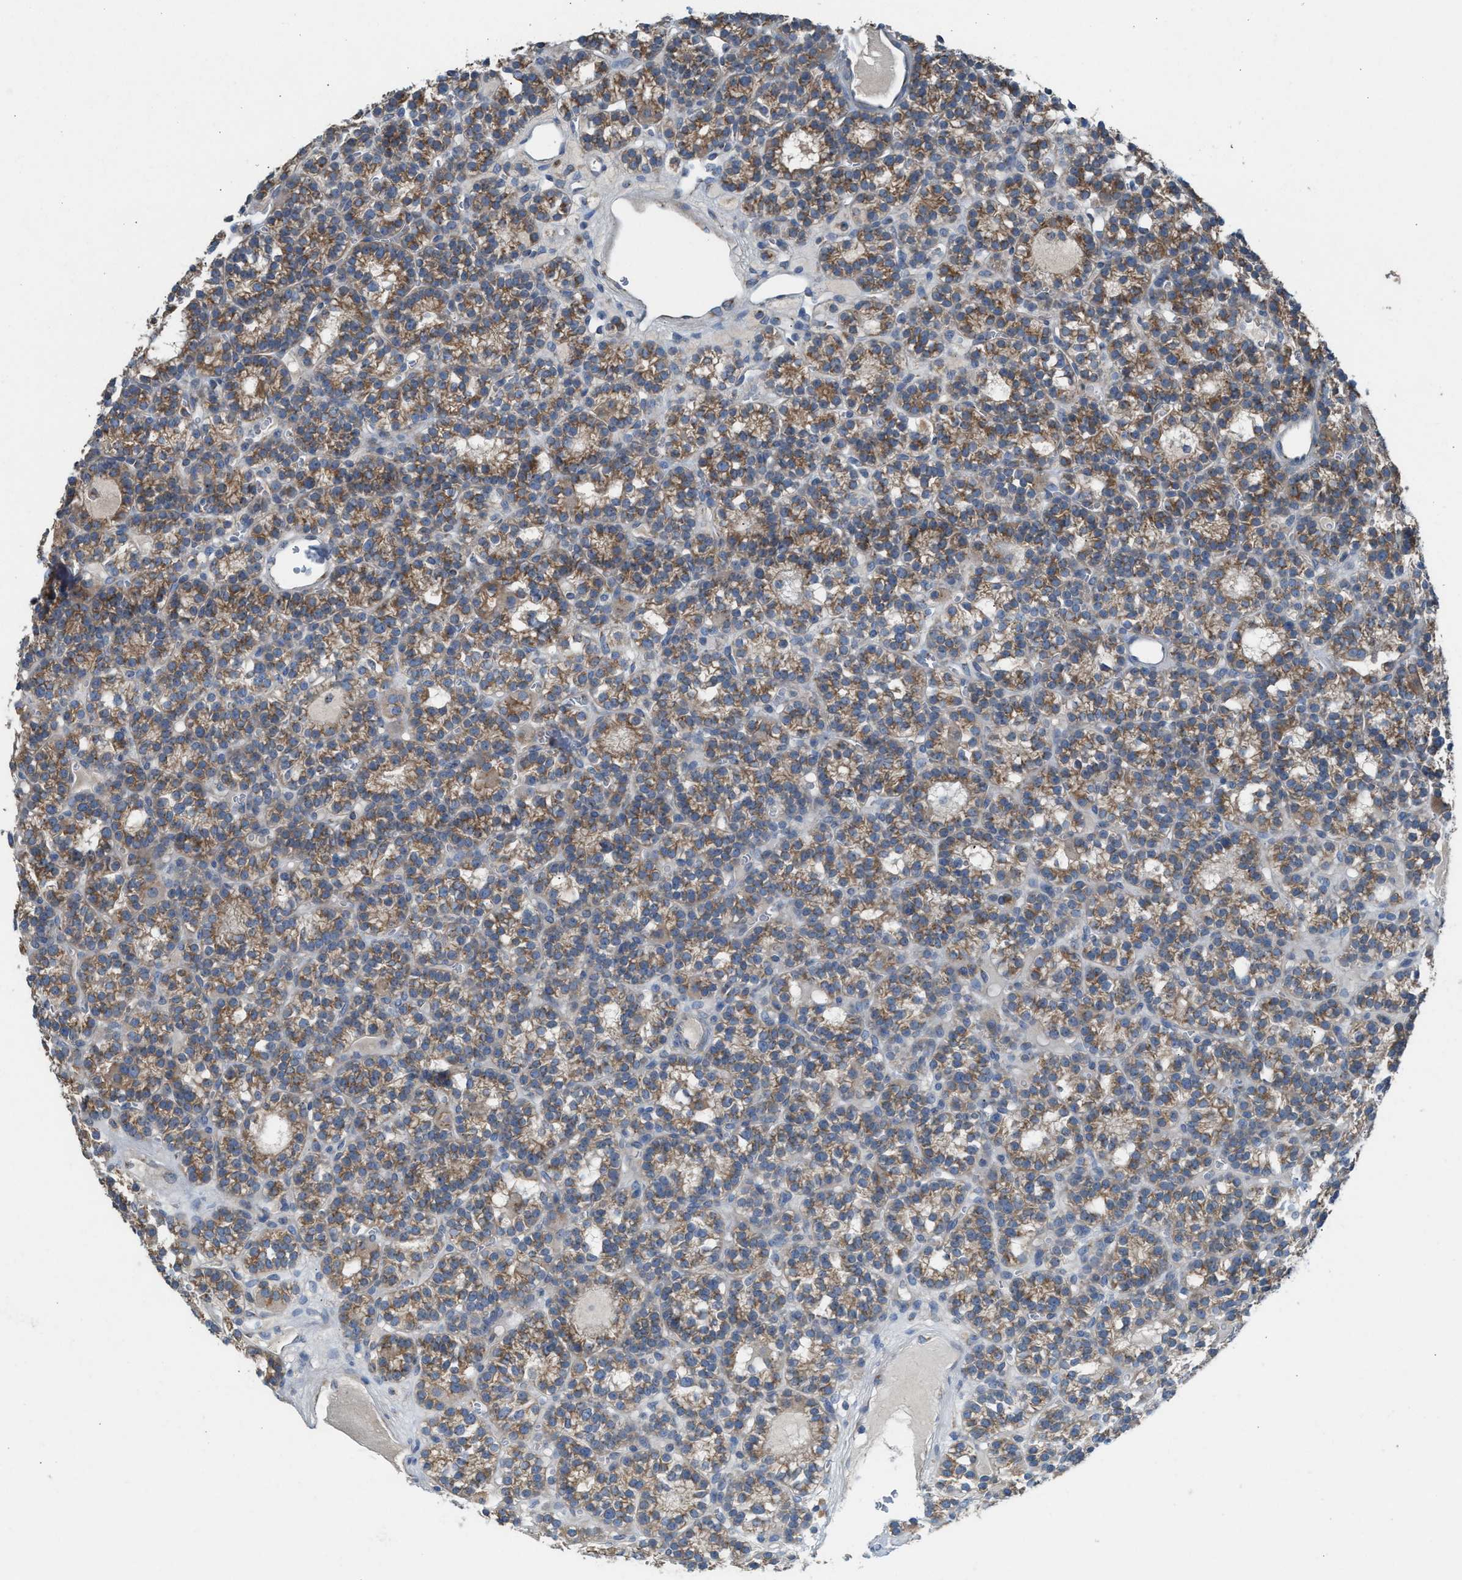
{"staining": {"intensity": "moderate", "quantity": ">75%", "location": "cytoplasmic/membranous"}, "tissue": "parathyroid gland", "cell_type": "Glandular cells", "image_type": "normal", "snomed": [{"axis": "morphology", "description": "Normal tissue, NOS"}, {"axis": "morphology", "description": "Adenoma, NOS"}, {"axis": "topography", "description": "Parathyroid gland"}], "caption": "This photomicrograph shows normal parathyroid gland stained with immunohistochemistry to label a protein in brown. The cytoplasmic/membranous of glandular cells show moderate positivity for the protein. Nuclei are counter-stained blue.", "gene": "TPK1", "patient": {"sex": "female", "age": 58}}